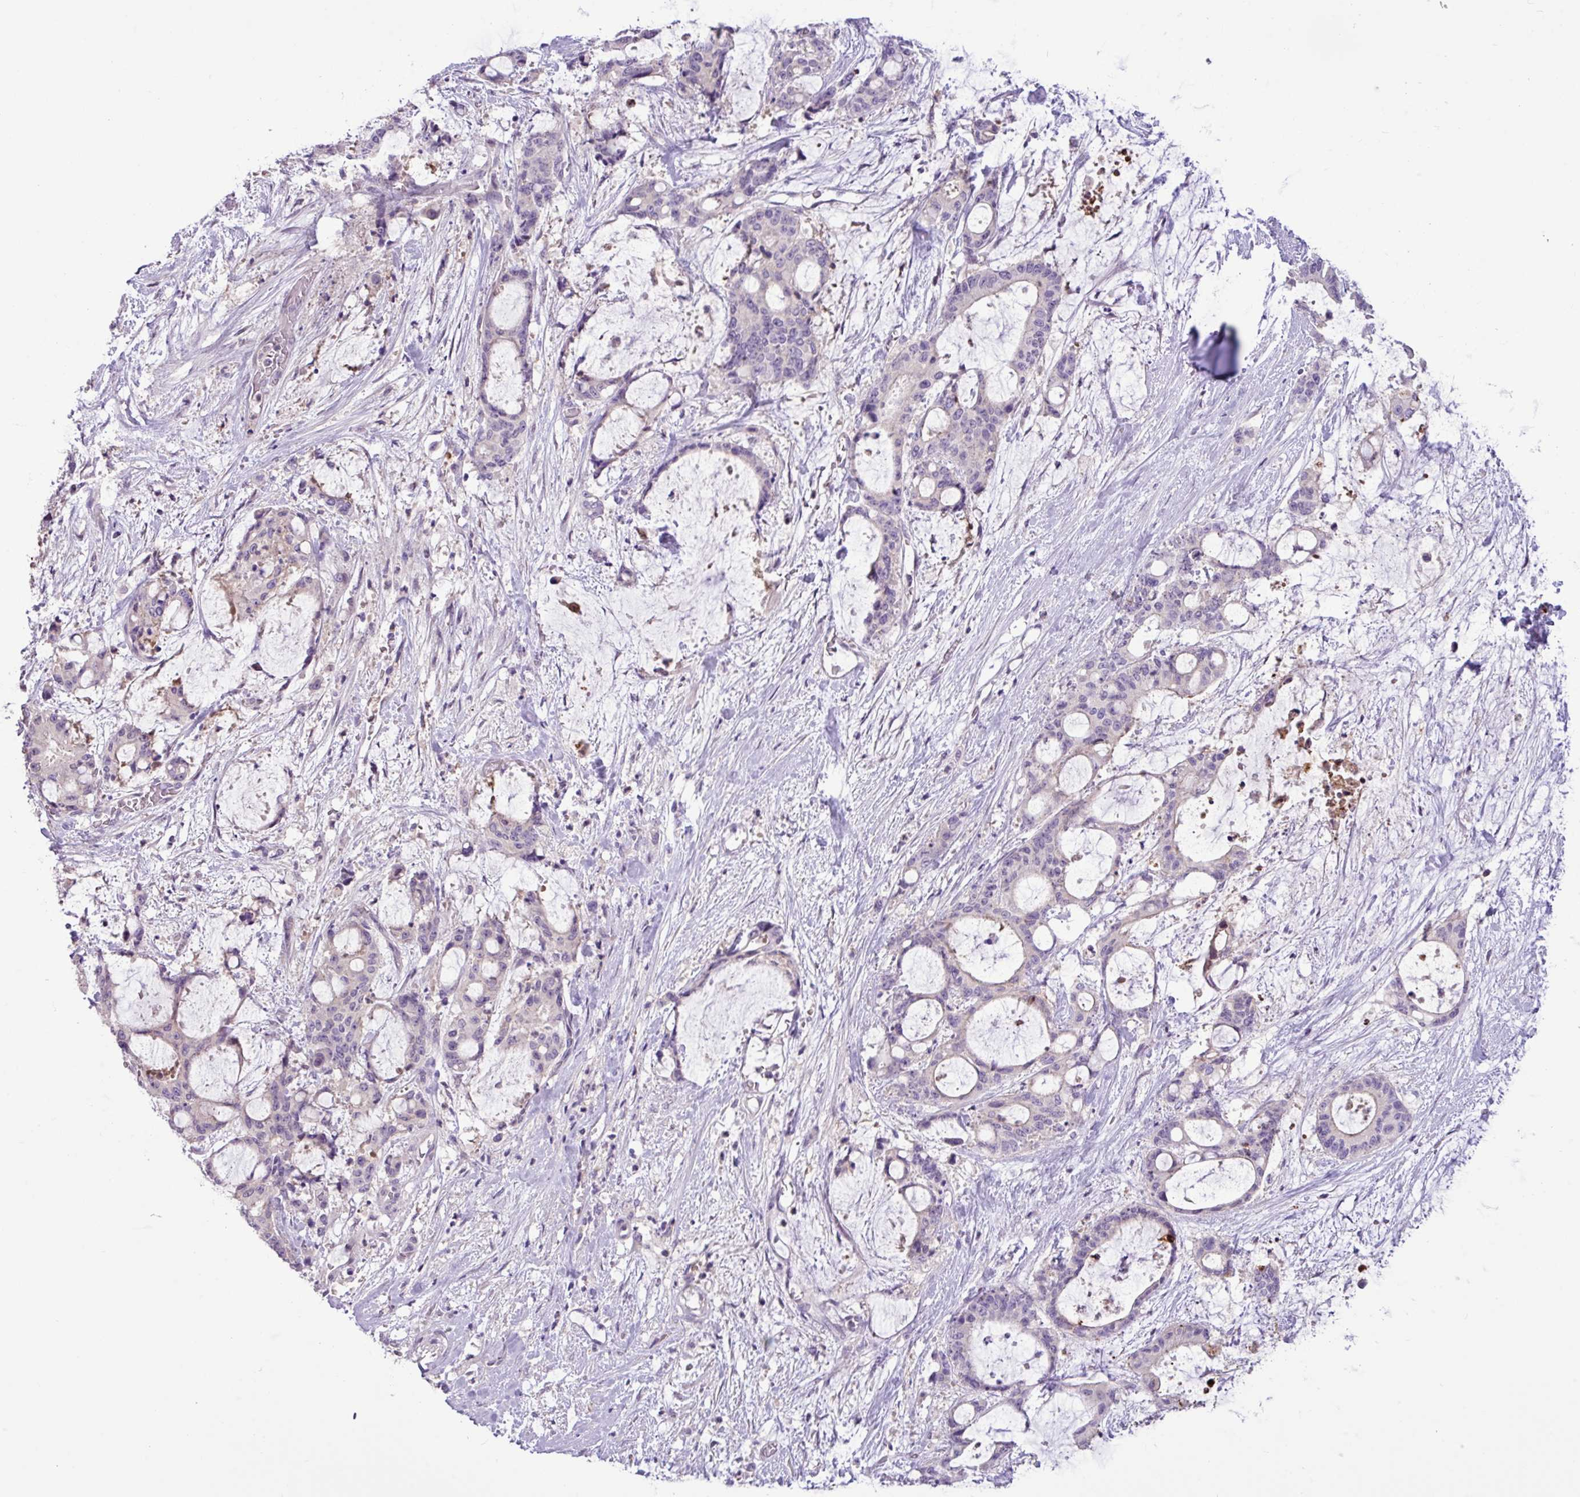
{"staining": {"intensity": "negative", "quantity": "none", "location": "none"}, "tissue": "liver cancer", "cell_type": "Tumor cells", "image_type": "cancer", "snomed": [{"axis": "morphology", "description": "Normal tissue, NOS"}, {"axis": "morphology", "description": "Cholangiocarcinoma"}, {"axis": "topography", "description": "Liver"}, {"axis": "topography", "description": "Peripheral nerve tissue"}], "caption": "This is a histopathology image of IHC staining of liver cholangiocarcinoma, which shows no expression in tumor cells.", "gene": "PNLDC1", "patient": {"sex": "female", "age": 73}}